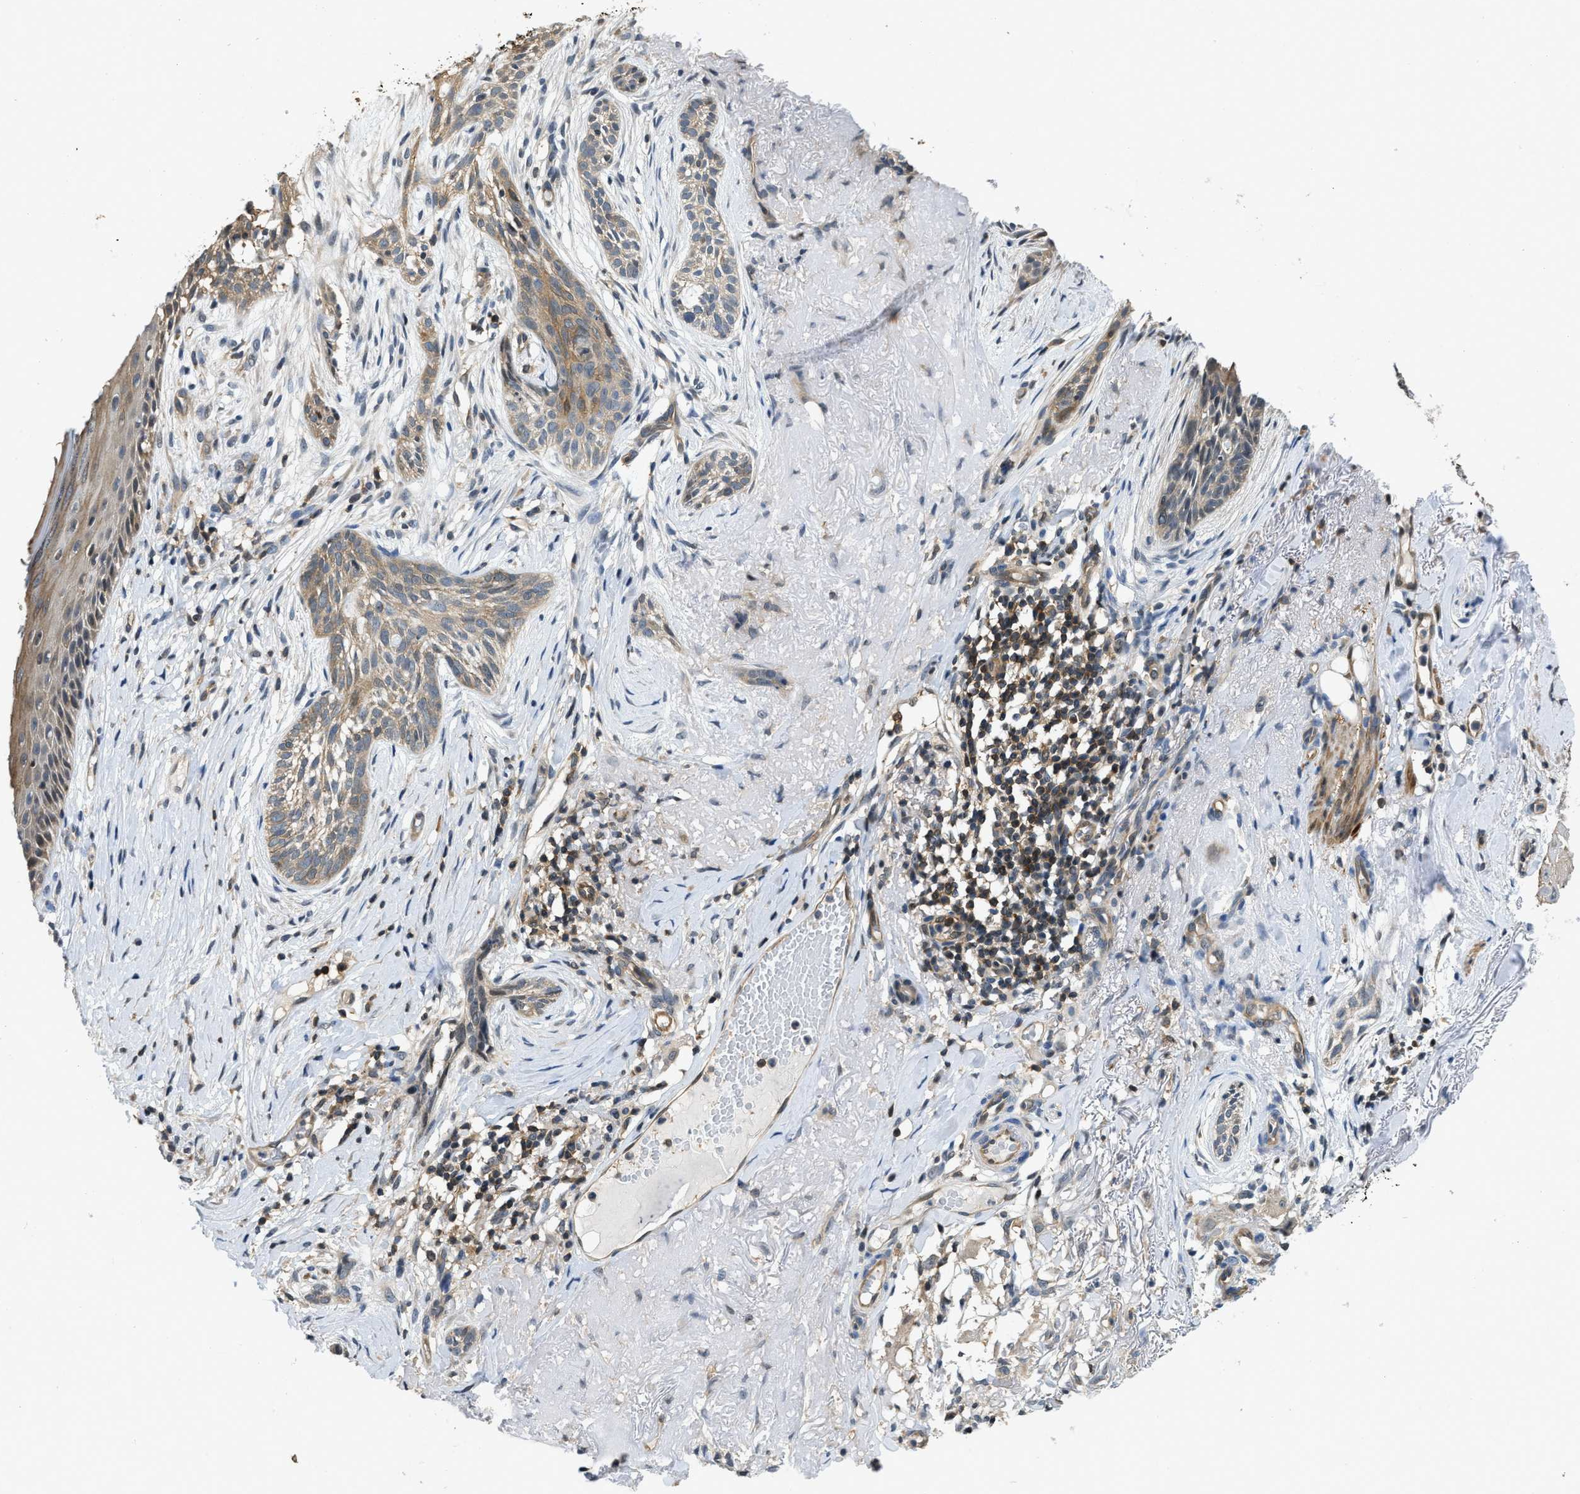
{"staining": {"intensity": "weak", "quantity": ">75%", "location": "cytoplasmic/membranous"}, "tissue": "skin cancer", "cell_type": "Tumor cells", "image_type": "cancer", "snomed": [{"axis": "morphology", "description": "Basal cell carcinoma"}, {"axis": "topography", "description": "Skin"}], "caption": "Tumor cells exhibit low levels of weak cytoplasmic/membranous positivity in approximately >75% of cells in human skin basal cell carcinoma.", "gene": "TES", "patient": {"sex": "female", "age": 88}}